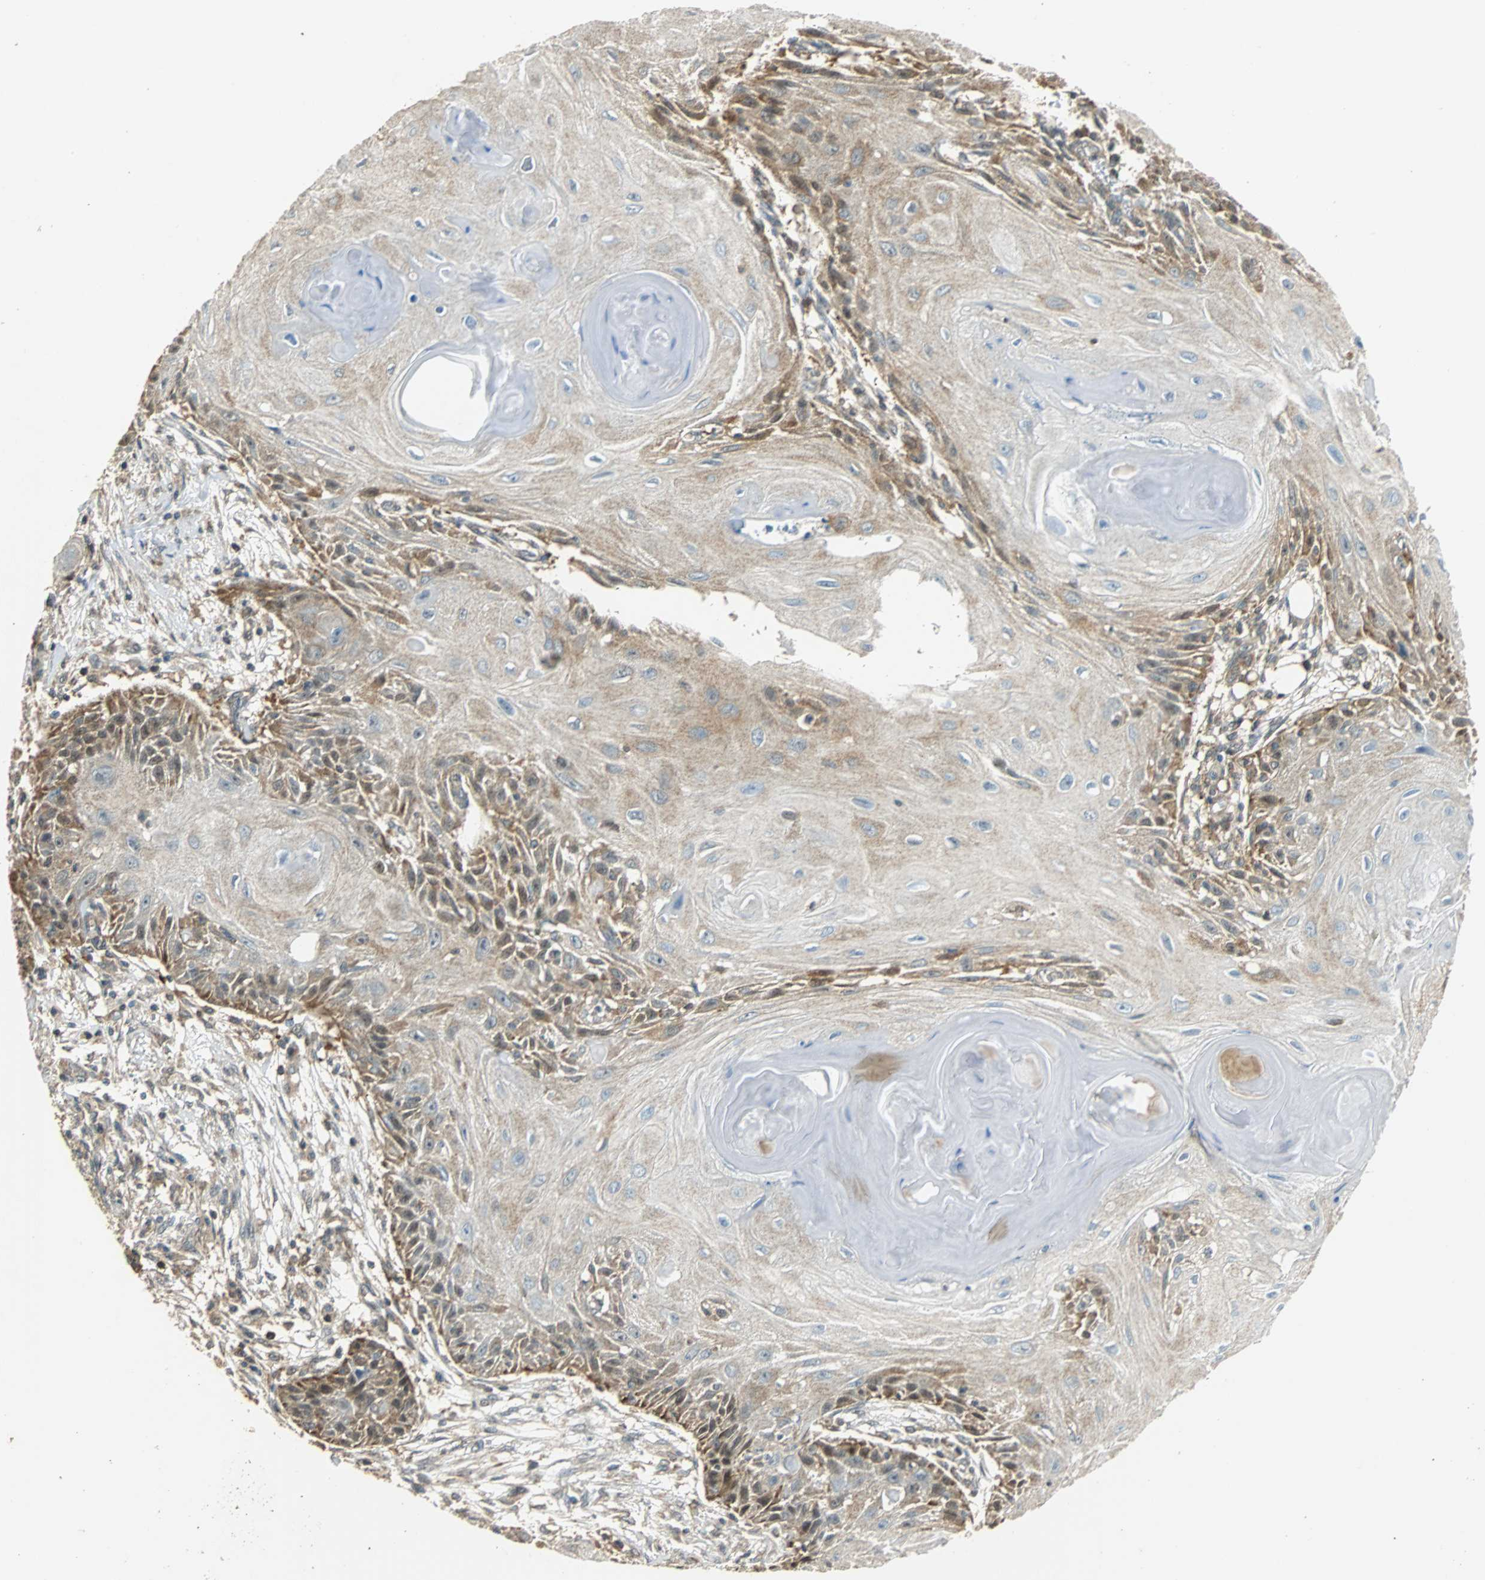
{"staining": {"intensity": "moderate", "quantity": ">75%", "location": "cytoplasmic/membranous"}, "tissue": "skin cancer", "cell_type": "Tumor cells", "image_type": "cancer", "snomed": [{"axis": "morphology", "description": "Squamous cell carcinoma, NOS"}, {"axis": "topography", "description": "Skin"}], "caption": "Immunohistochemistry photomicrograph of human skin squamous cell carcinoma stained for a protein (brown), which shows medium levels of moderate cytoplasmic/membranous positivity in about >75% of tumor cells.", "gene": "GSDMD", "patient": {"sex": "female", "age": 88}}